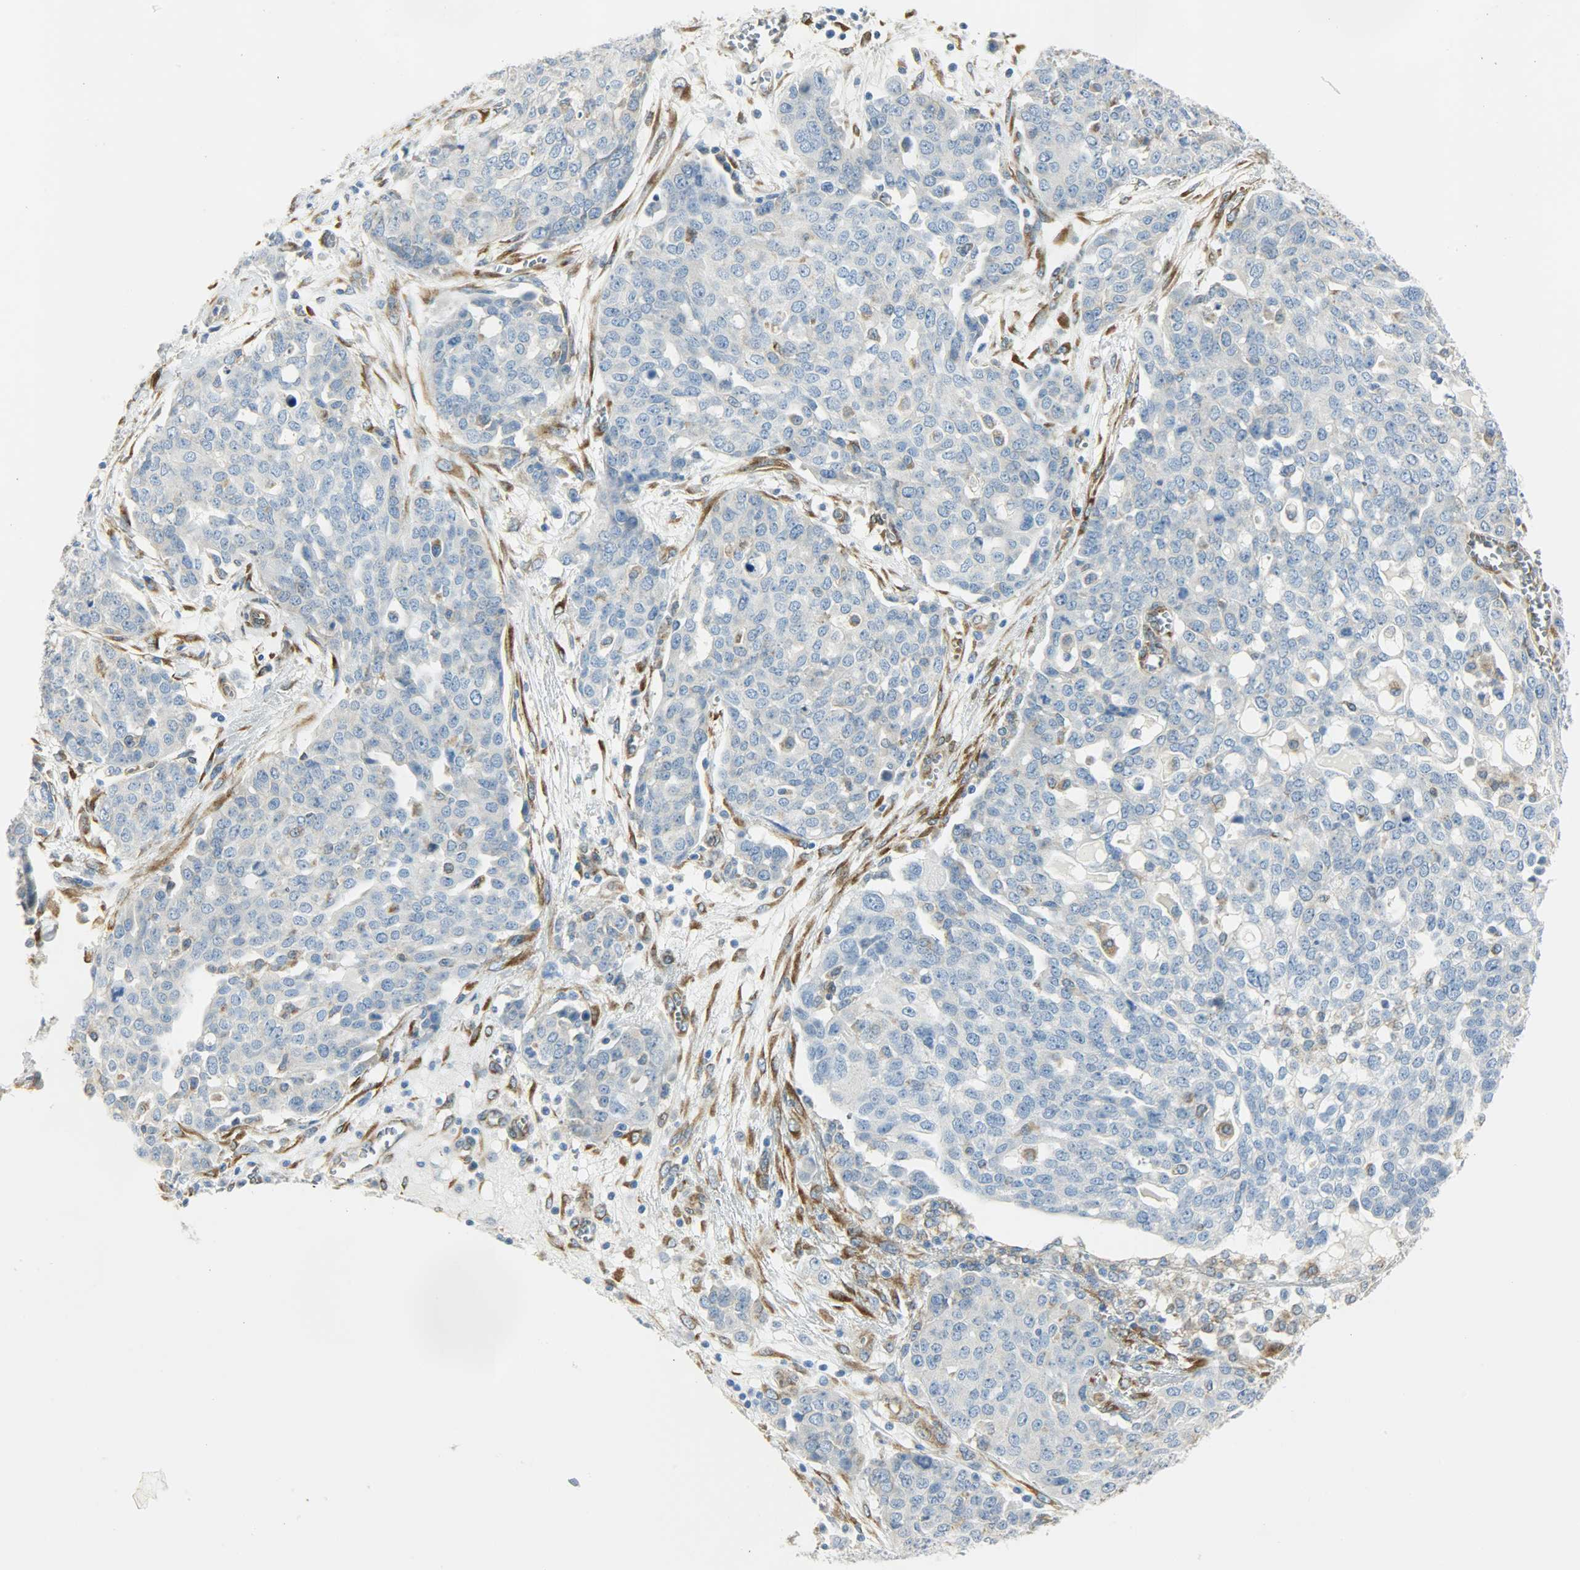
{"staining": {"intensity": "negative", "quantity": "none", "location": "none"}, "tissue": "ovarian cancer", "cell_type": "Tumor cells", "image_type": "cancer", "snomed": [{"axis": "morphology", "description": "Cystadenocarcinoma, serous, NOS"}, {"axis": "topography", "description": "Soft tissue"}, {"axis": "topography", "description": "Ovary"}], "caption": "Histopathology image shows no significant protein expression in tumor cells of serous cystadenocarcinoma (ovarian). Nuclei are stained in blue.", "gene": "PKD2", "patient": {"sex": "female", "age": 57}}